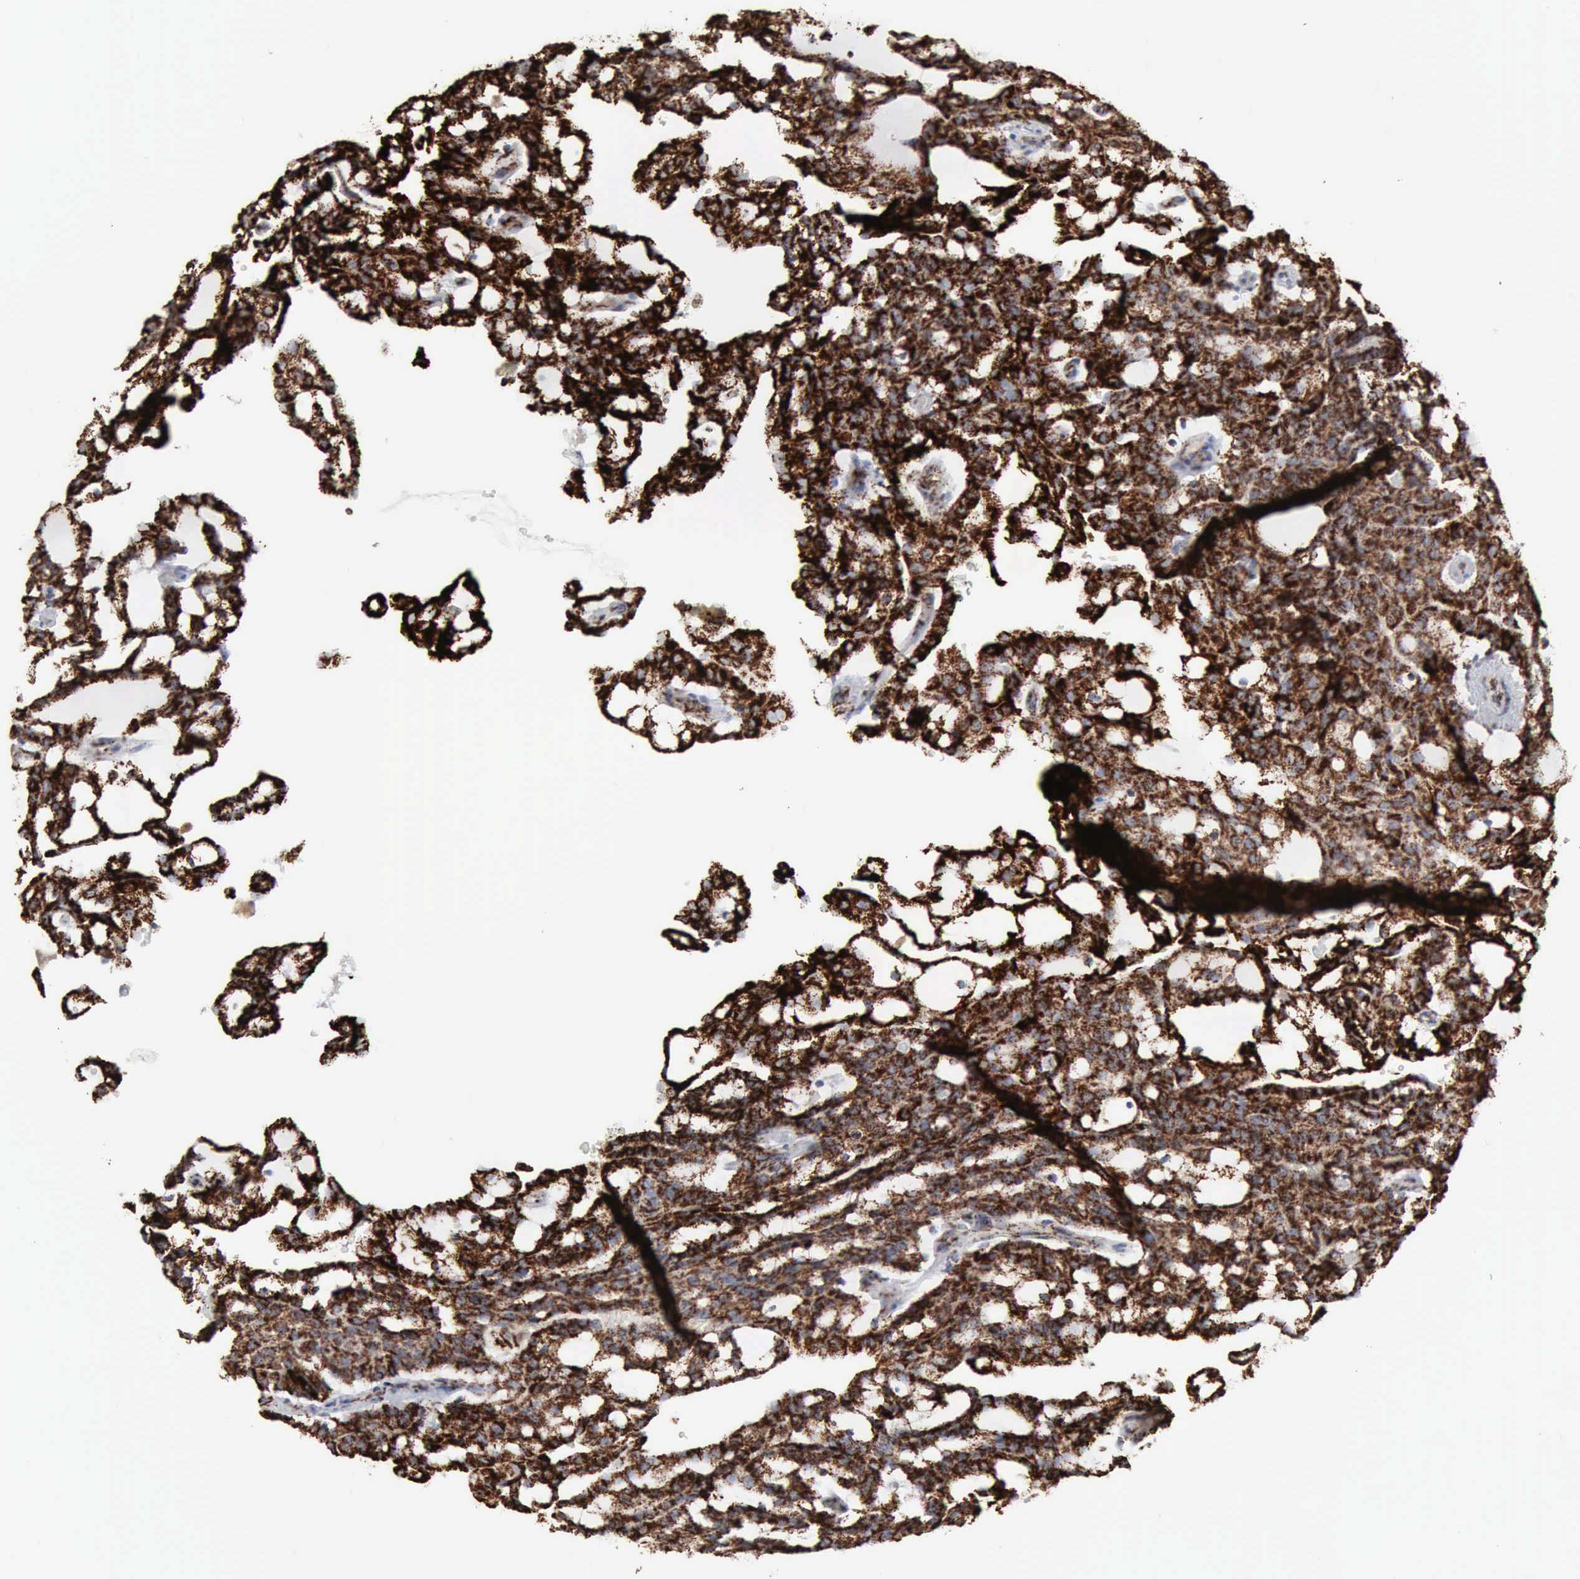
{"staining": {"intensity": "strong", "quantity": ">75%", "location": "cytoplasmic/membranous"}, "tissue": "renal cancer", "cell_type": "Tumor cells", "image_type": "cancer", "snomed": [{"axis": "morphology", "description": "Adenocarcinoma, NOS"}, {"axis": "topography", "description": "Kidney"}], "caption": "An image of renal cancer stained for a protein shows strong cytoplasmic/membranous brown staining in tumor cells.", "gene": "ACO2", "patient": {"sex": "male", "age": 63}}